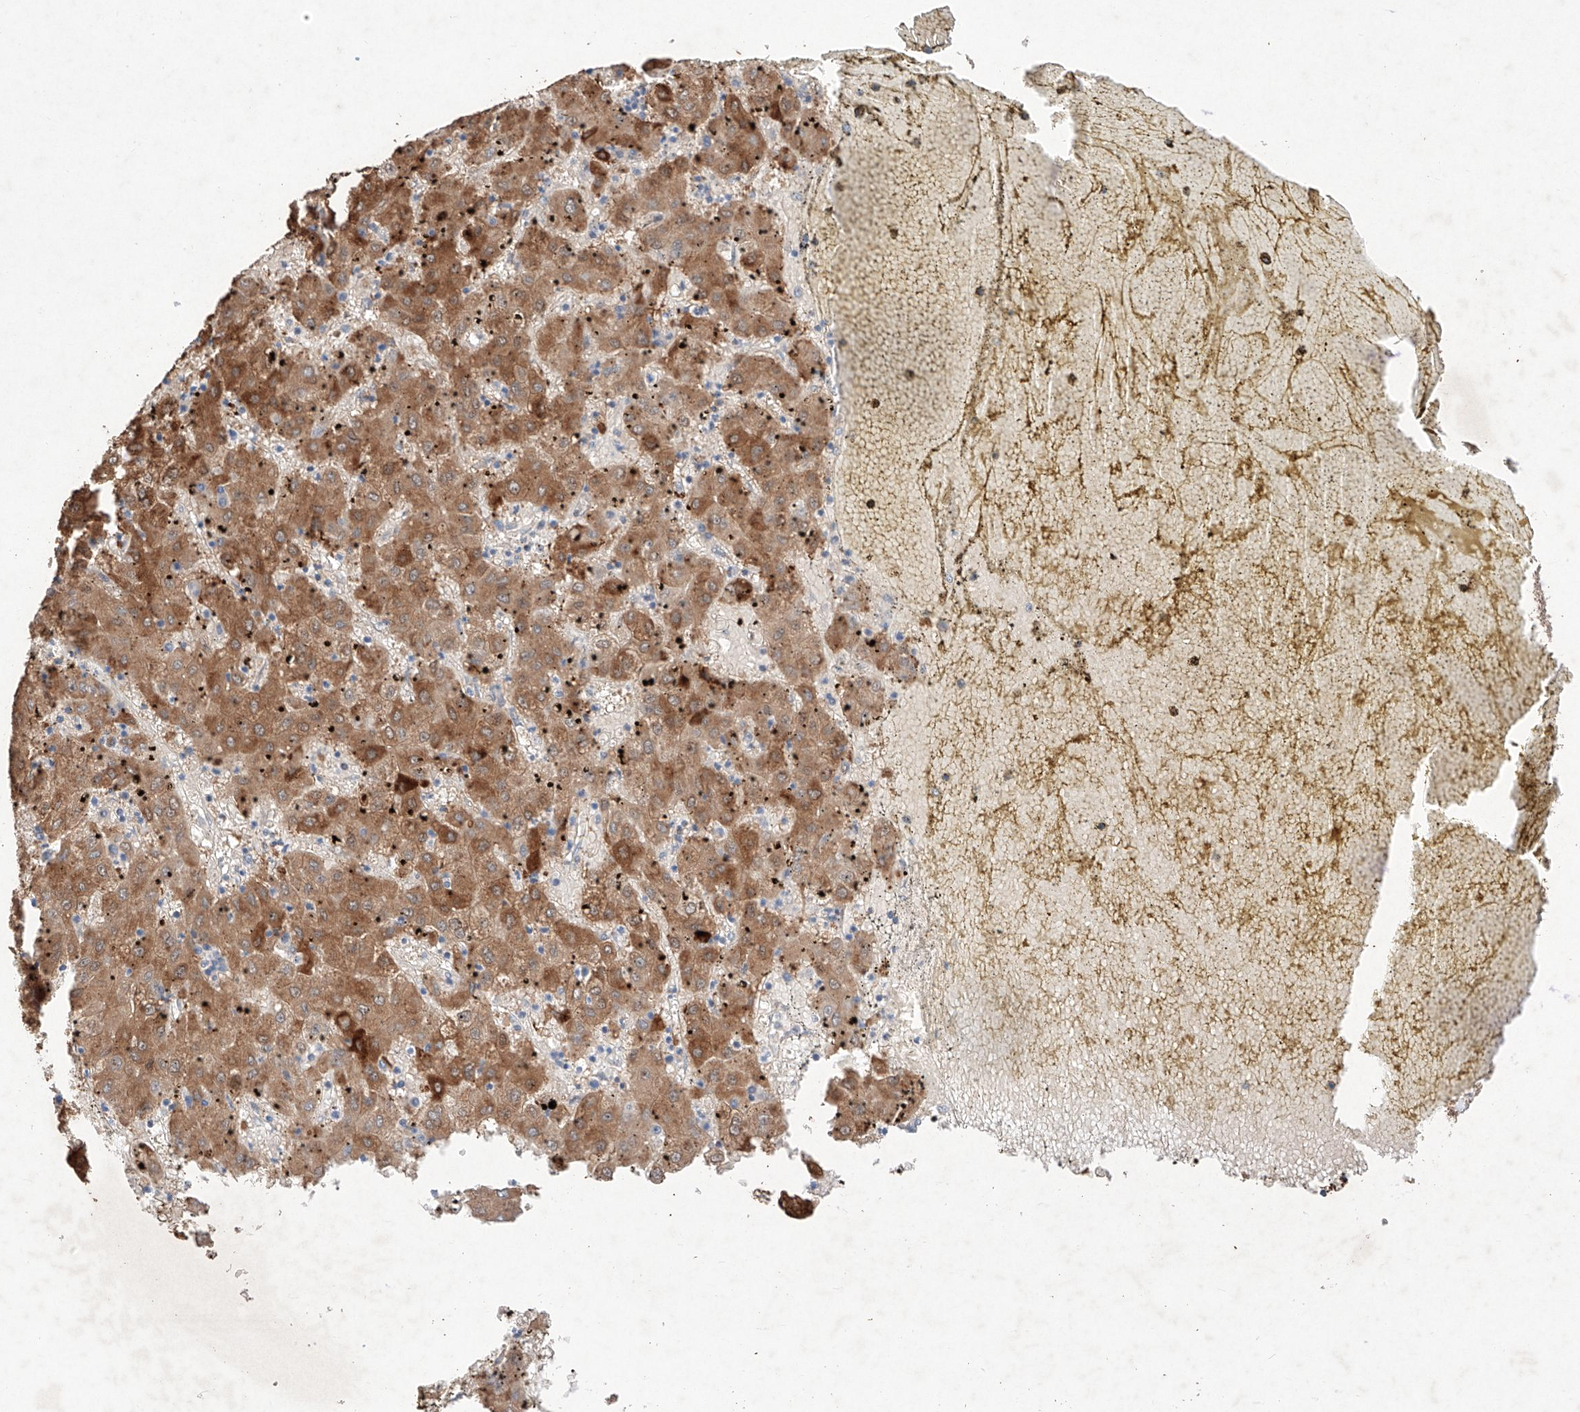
{"staining": {"intensity": "moderate", "quantity": ">75%", "location": "cytoplasmic/membranous"}, "tissue": "liver cancer", "cell_type": "Tumor cells", "image_type": "cancer", "snomed": [{"axis": "morphology", "description": "Carcinoma, Hepatocellular, NOS"}, {"axis": "topography", "description": "Liver"}], "caption": "Immunohistochemistry (IHC) micrograph of hepatocellular carcinoma (liver) stained for a protein (brown), which exhibits medium levels of moderate cytoplasmic/membranous positivity in about >75% of tumor cells.", "gene": "C6orf62", "patient": {"sex": "male", "age": 72}}